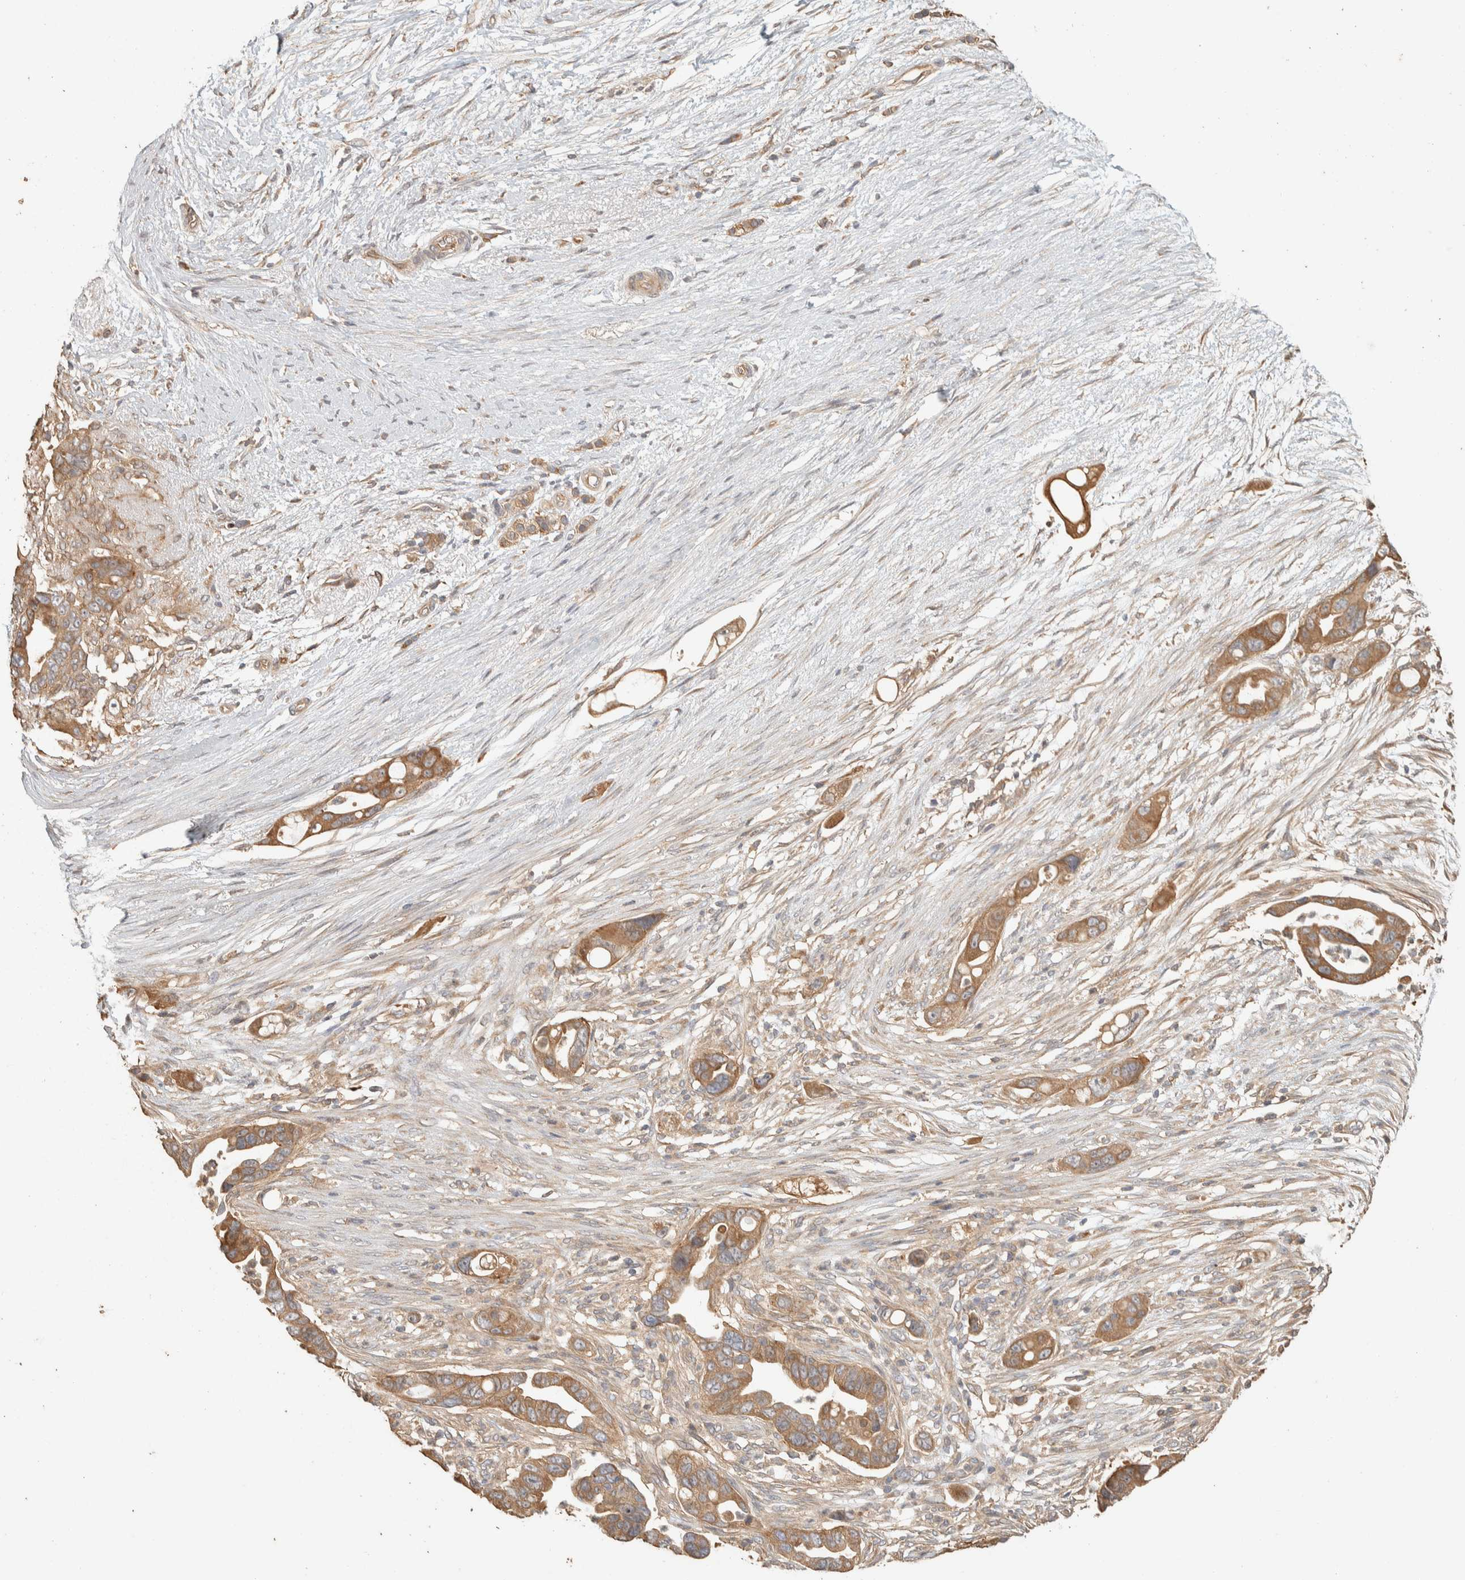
{"staining": {"intensity": "moderate", "quantity": ">75%", "location": "cytoplasmic/membranous"}, "tissue": "pancreatic cancer", "cell_type": "Tumor cells", "image_type": "cancer", "snomed": [{"axis": "morphology", "description": "Adenocarcinoma, NOS"}, {"axis": "topography", "description": "Pancreas"}], "caption": "High-power microscopy captured an IHC image of adenocarcinoma (pancreatic), revealing moderate cytoplasmic/membranous staining in about >75% of tumor cells. The protein of interest is shown in brown color, while the nuclei are stained blue.", "gene": "EXOC7", "patient": {"sex": "female", "age": 72}}